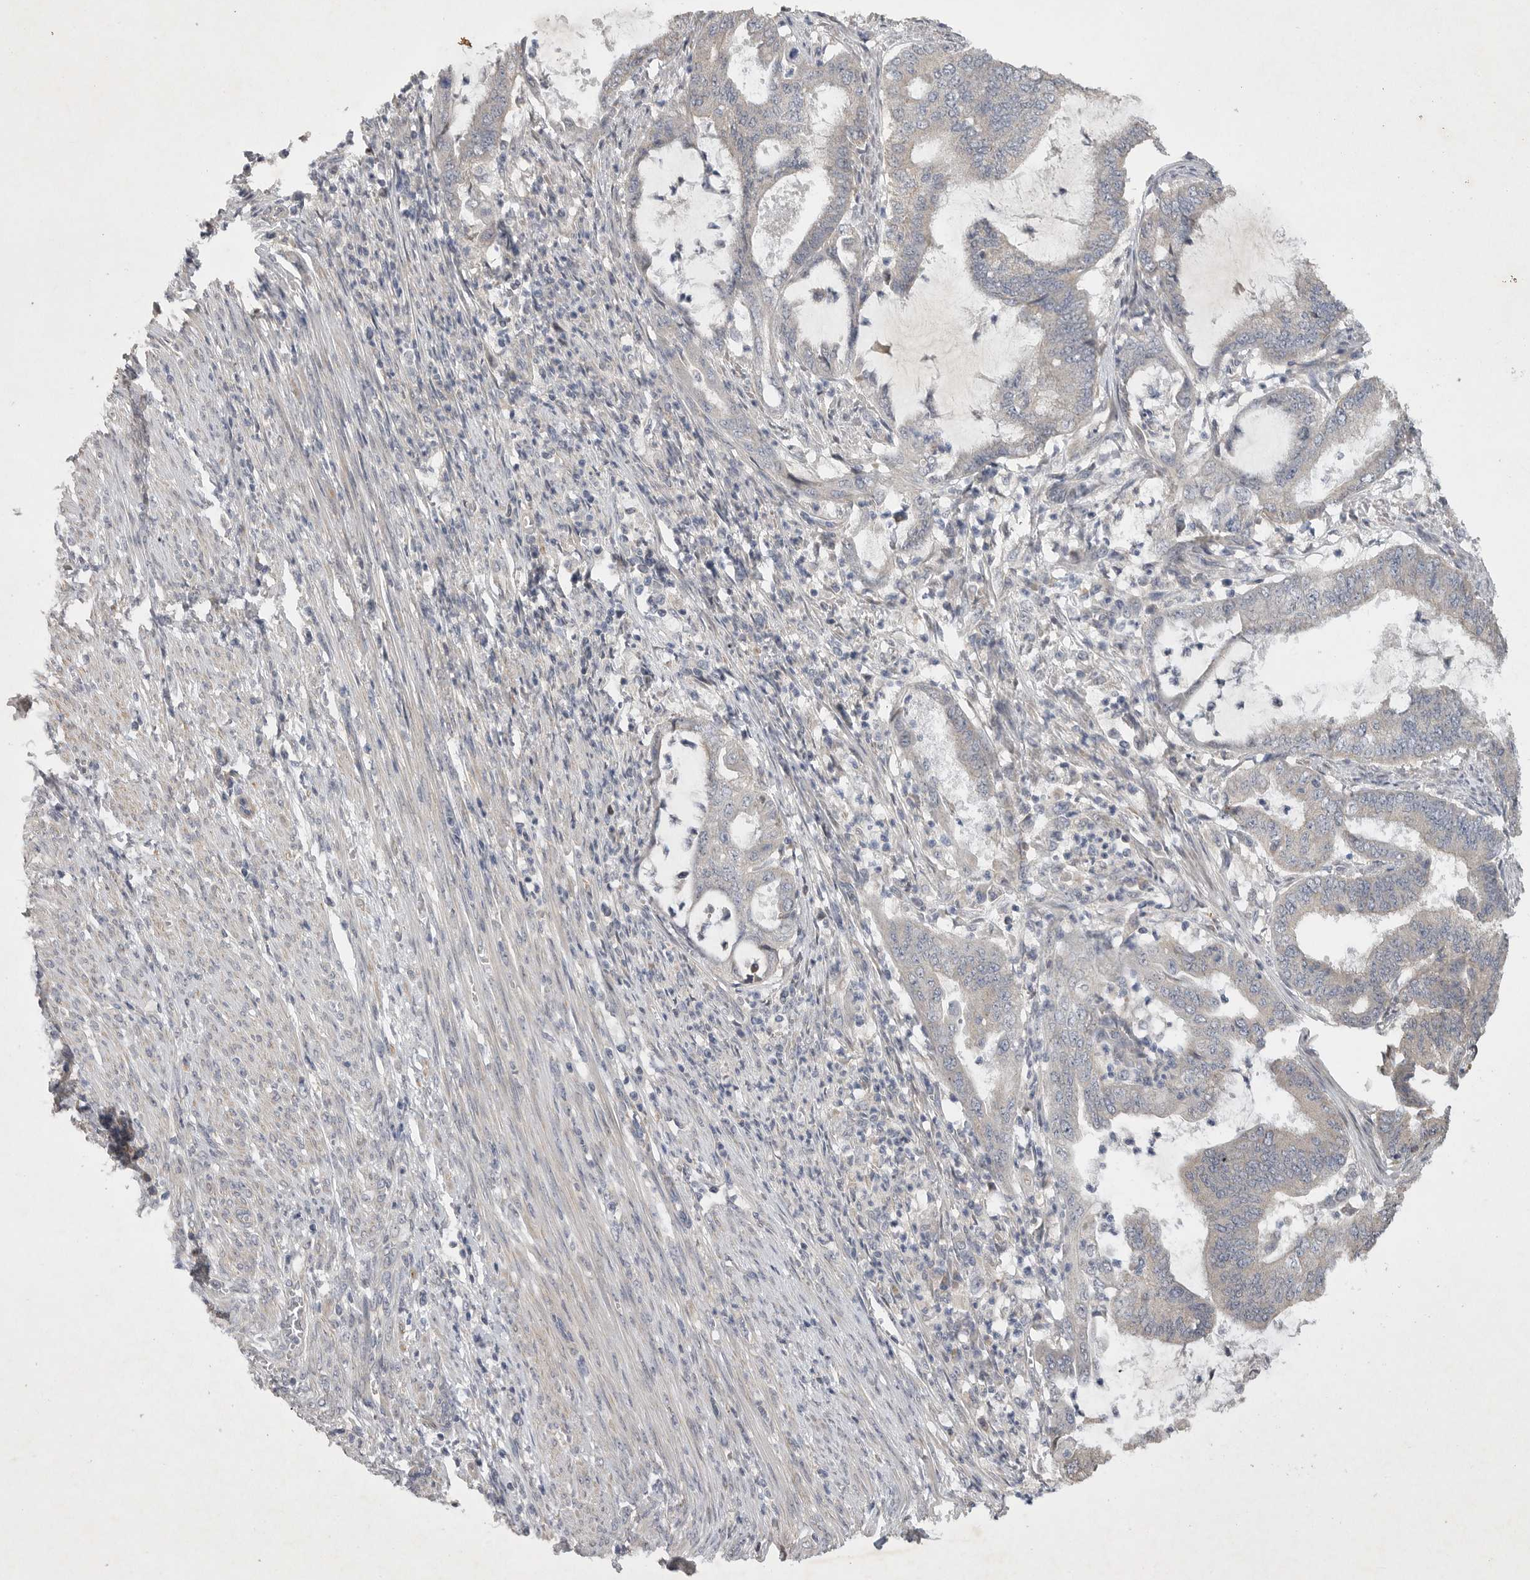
{"staining": {"intensity": "negative", "quantity": "none", "location": "none"}, "tissue": "endometrial cancer", "cell_type": "Tumor cells", "image_type": "cancer", "snomed": [{"axis": "morphology", "description": "Adenocarcinoma, NOS"}, {"axis": "topography", "description": "Endometrium"}], "caption": "An immunohistochemistry (IHC) histopathology image of endometrial cancer is shown. There is no staining in tumor cells of endometrial cancer.", "gene": "EDEM3", "patient": {"sex": "female", "age": 51}}